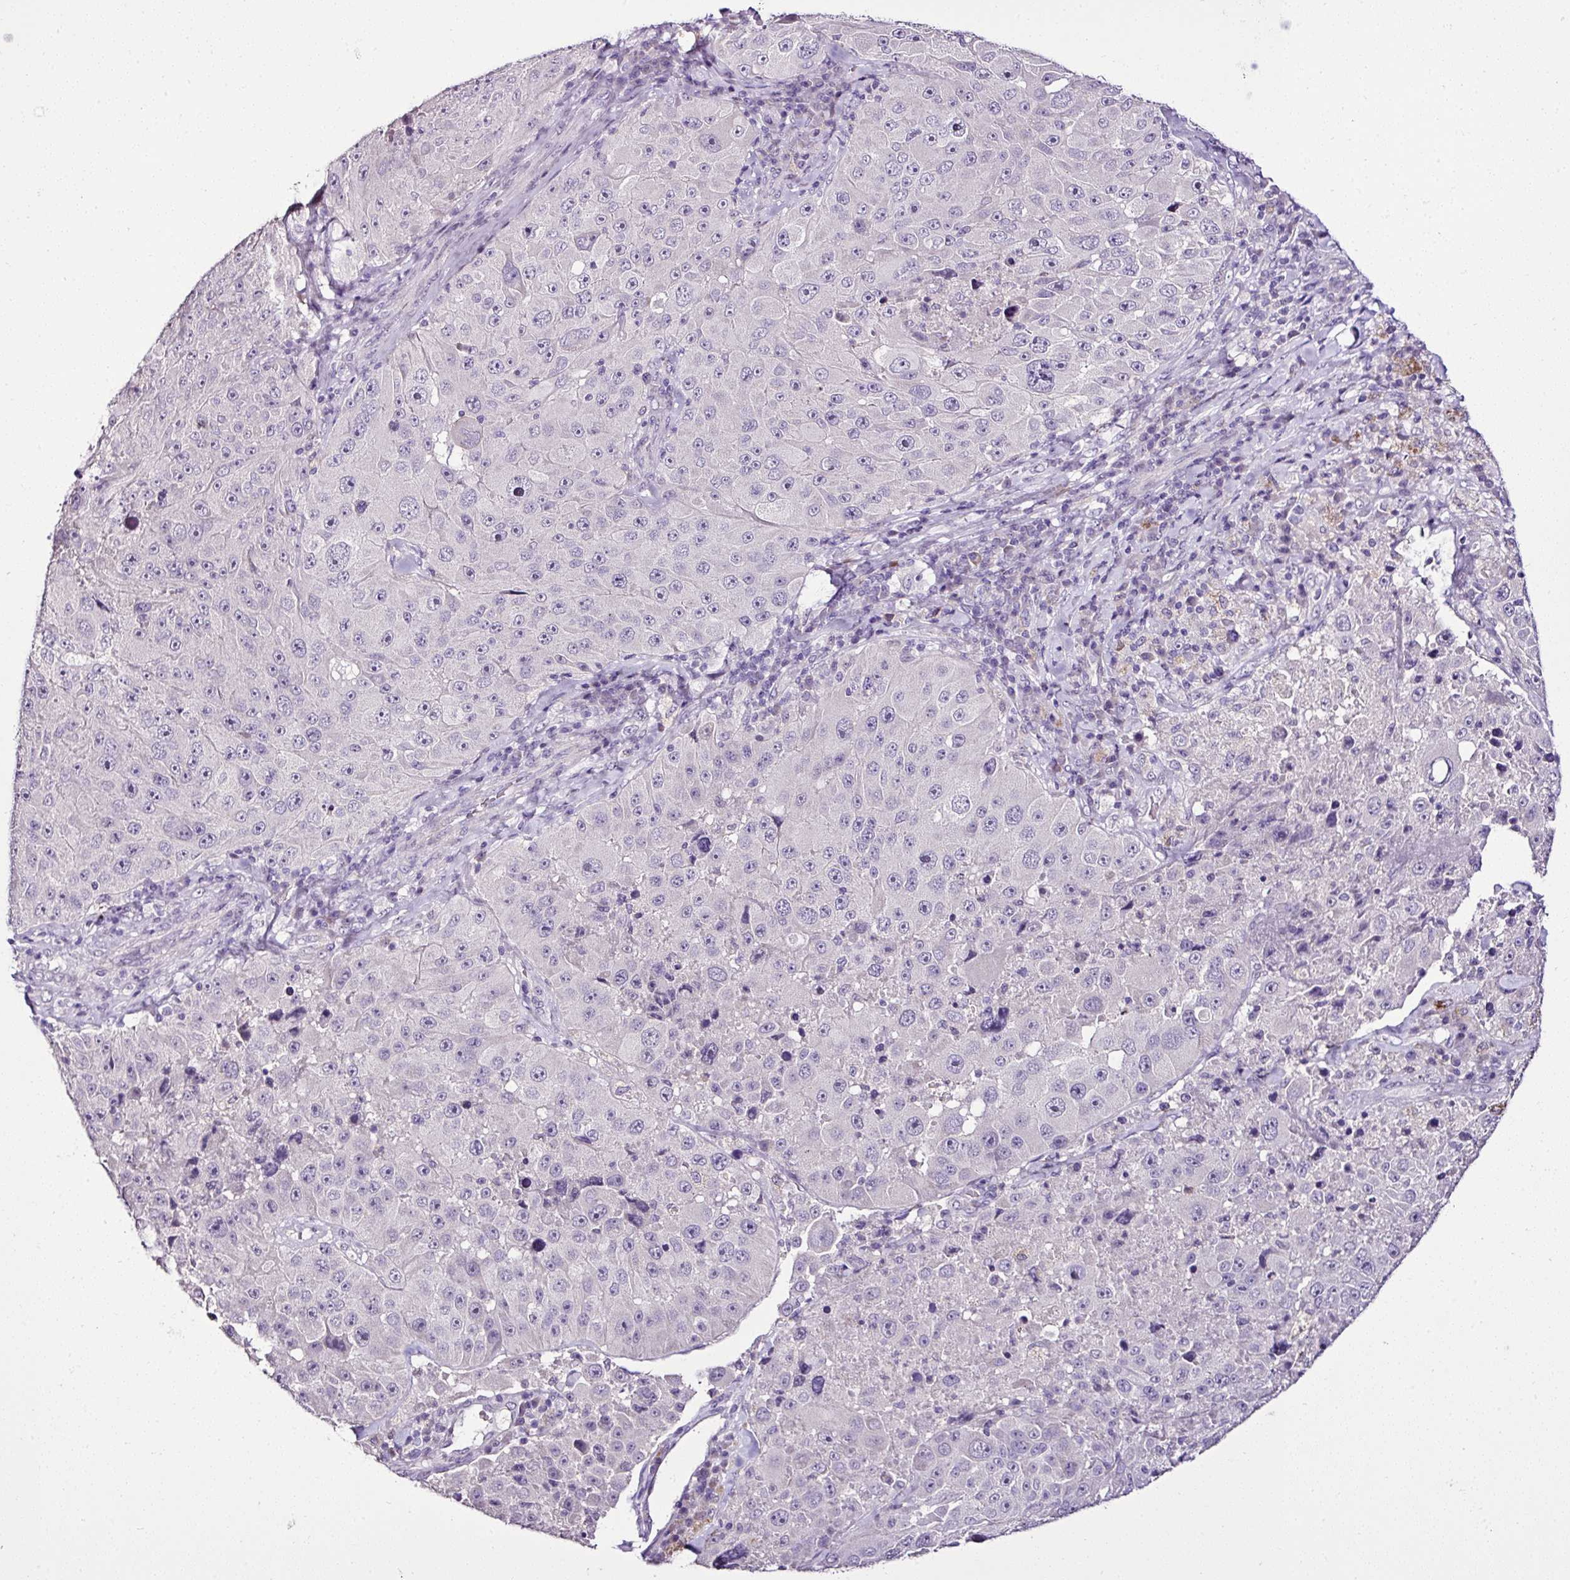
{"staining": {"intensity": "negative", "quantity": "none", "location": "none"}, "tissue": "melanoma", "cell_type": "Tumor cells", "image_type": "cancer", "snomed": [{"axis": "morphology", "description": "Malignant melanoma, Metastatic site"}, {"axis": "topography", "description": "Lymph node"}], "caption": "Protein analysis of melanoma reveals no significant expression in tumor cells.", "gene": "ESR1", "patient": {"sex": "male", "age": 62}}